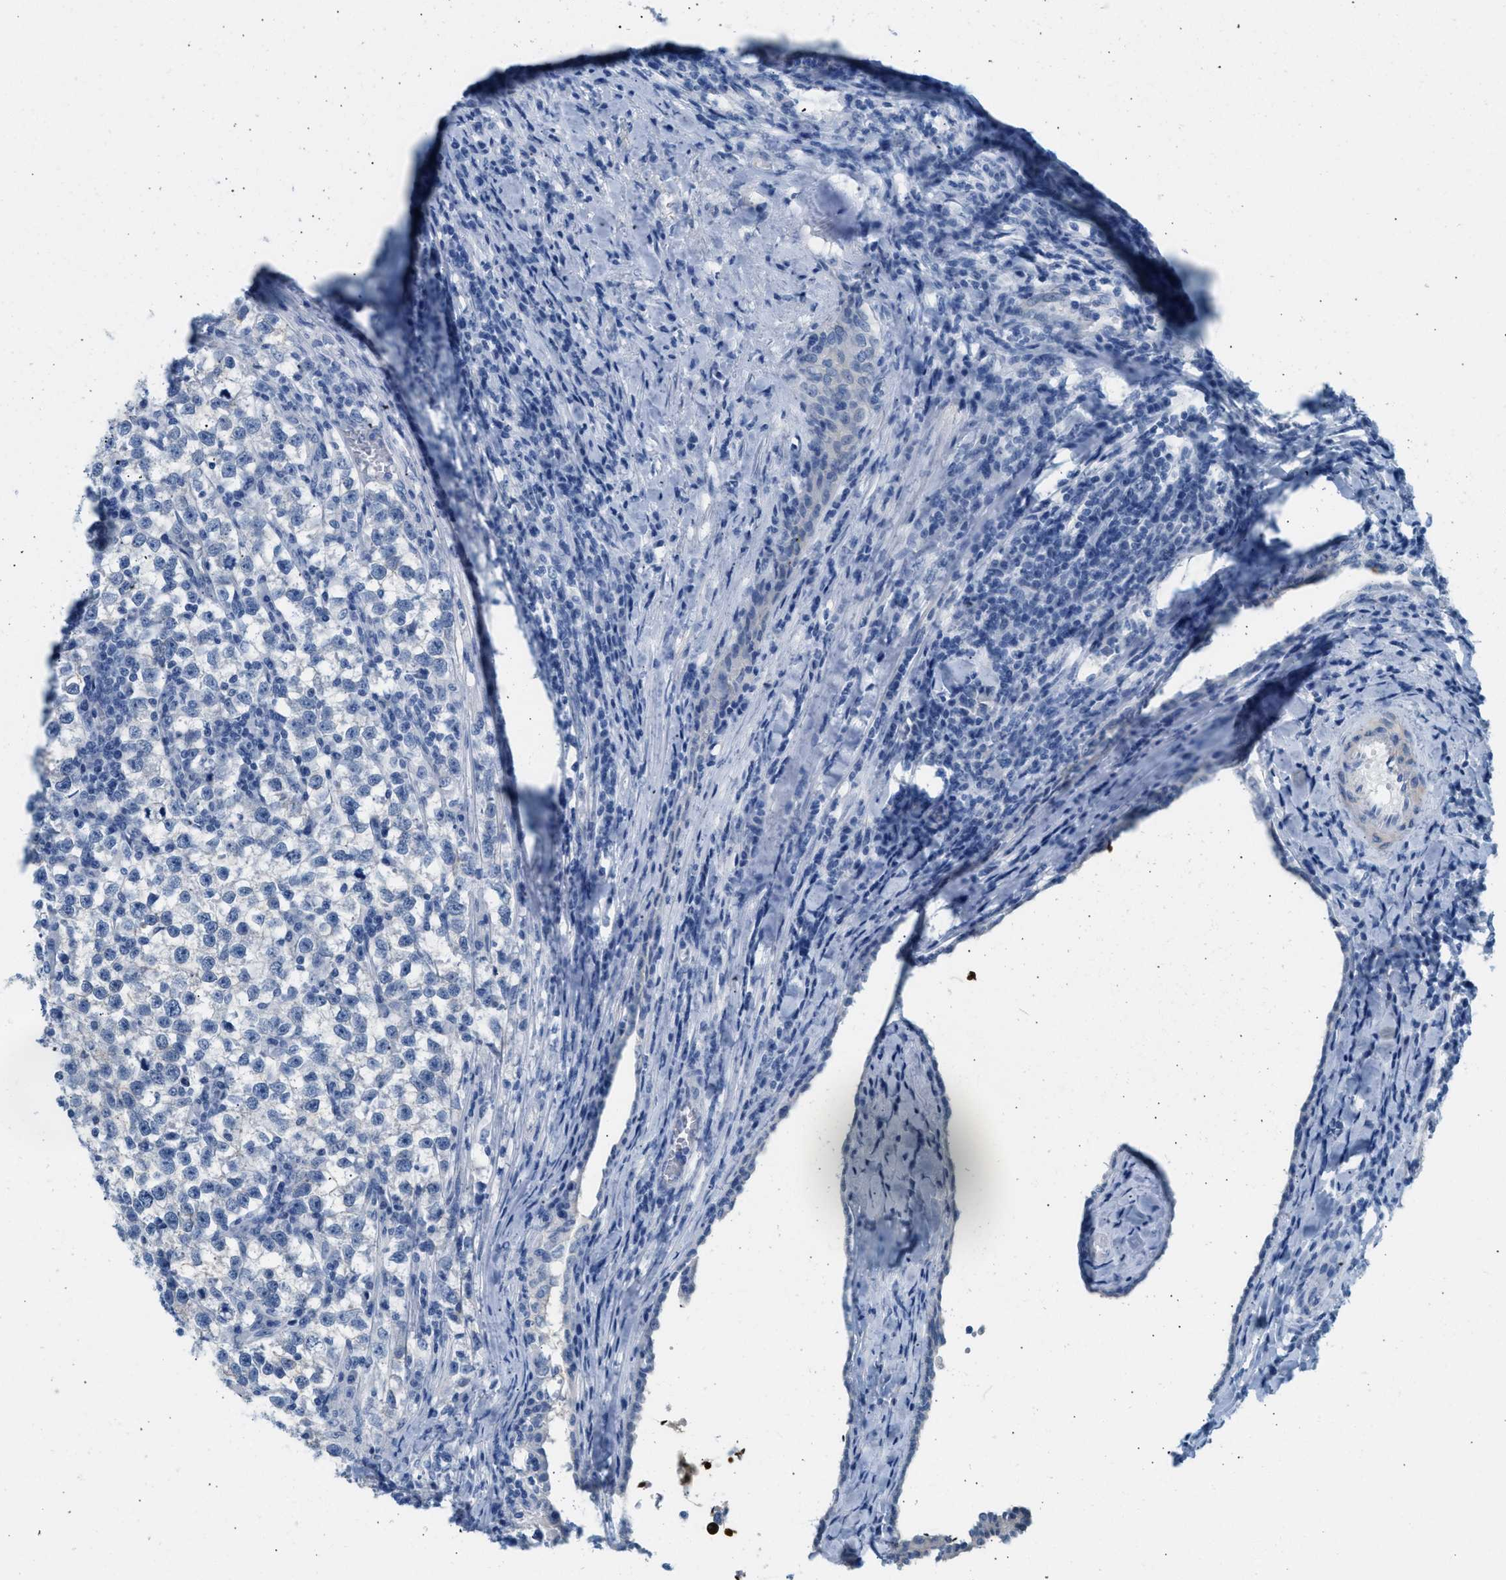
{"staining": {"intensity": "negative", "quantity": "none", "location": "none"}, "tissue": "testis cancer", "cell_type": "Tumor cells", "image_type": "cancer", "snomed": [{"axis": "morphology", "description": "Normal tissue, NOS"}, {"axis": "morphology", "description": "Seminoma, NOS"}, {"axis": "topography", "description": "Testis"}], "caption": "Human testis cancer stained for a protein using IHC demonstrates no positivity in tumor cells.", "gene": "SPAM1", "patient": {"sex": "male", "age": 43}}